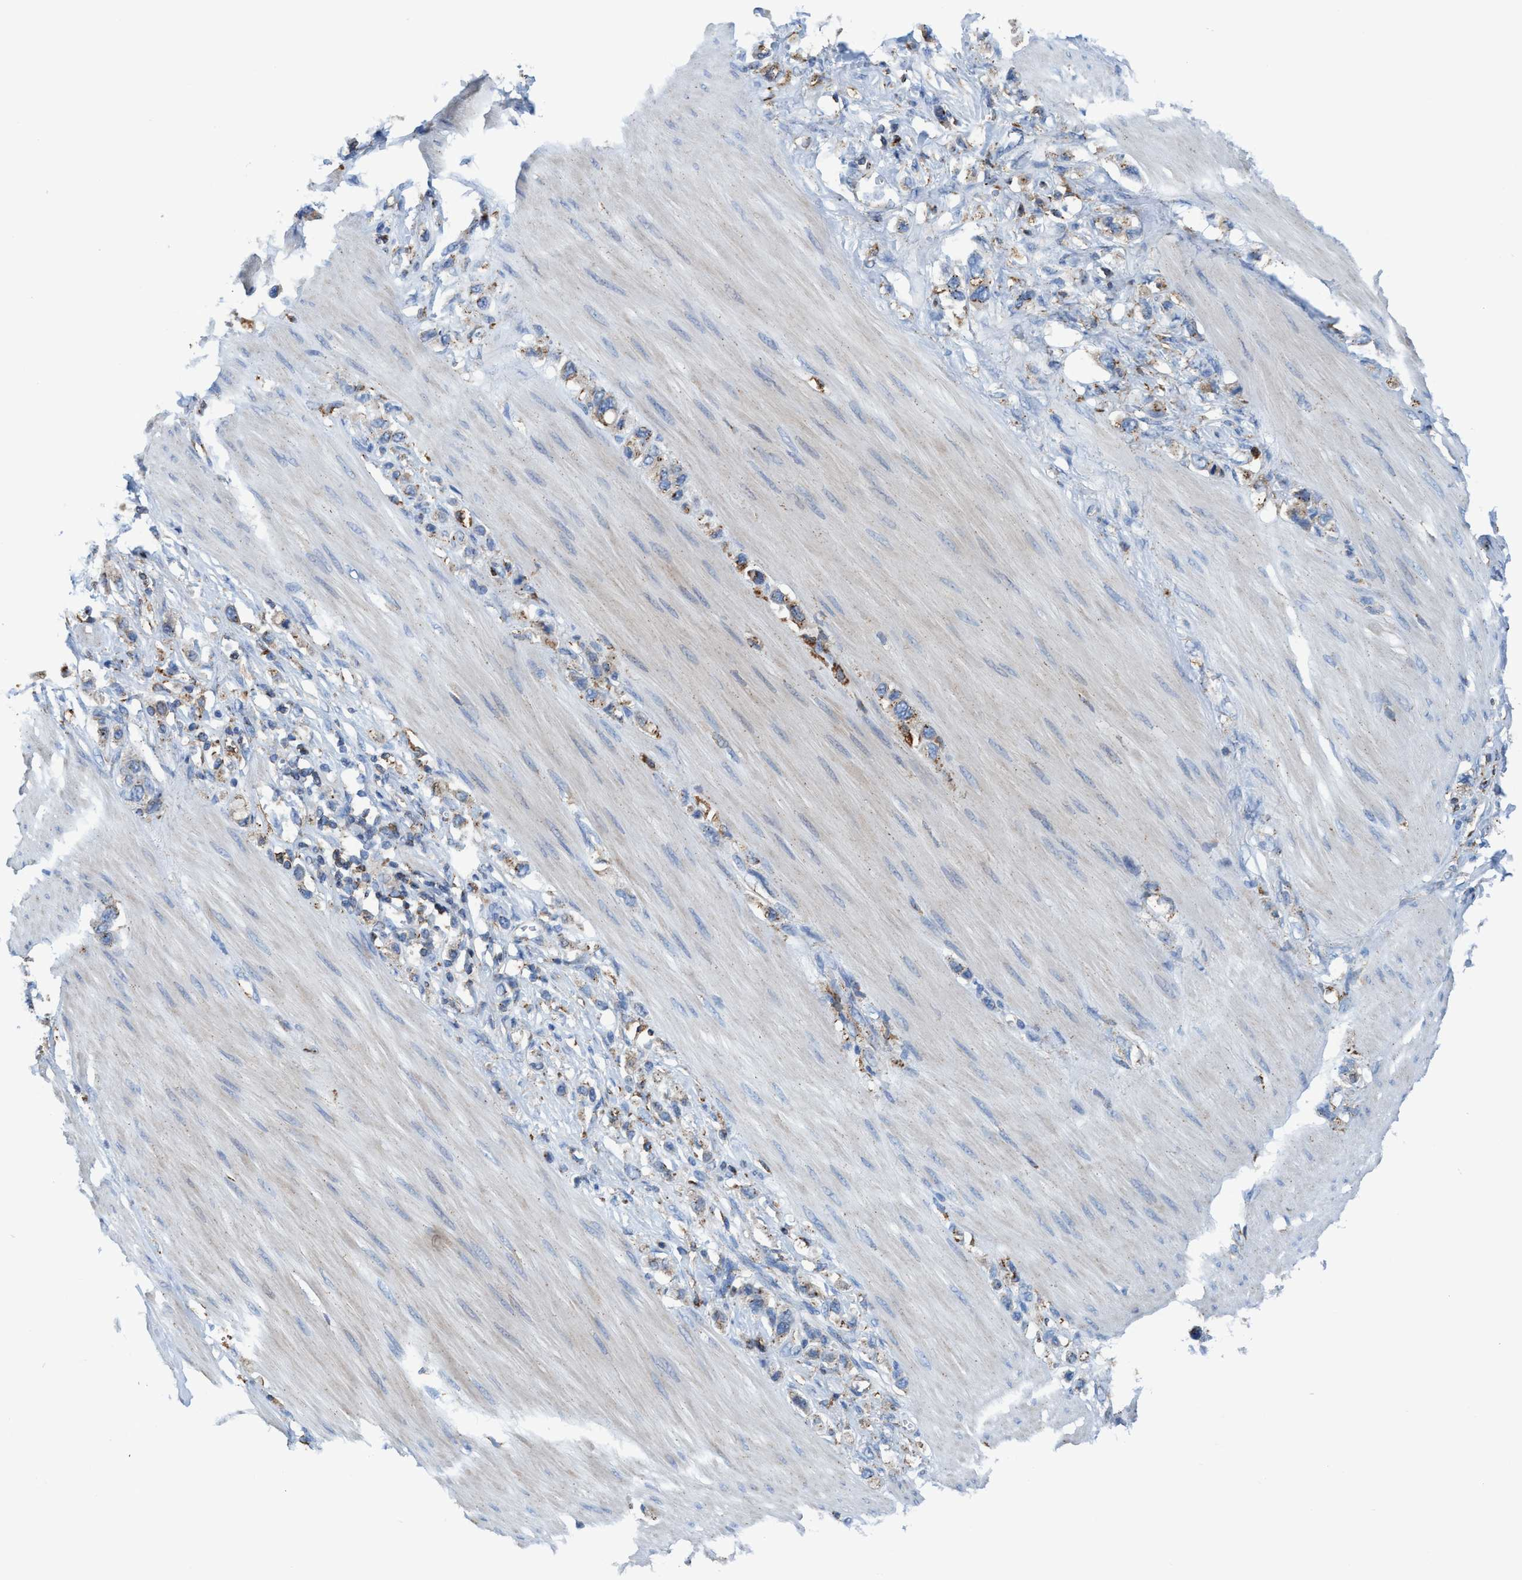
{"staining": {"intensity": "moderate", "quantity": "25%-75%", "location": "cytoplasmic/membranous"}, "tissue": "stomach cancer", "cell_type": "Tumor cells", "image_type": "cancer", "snomed": [{"axis": "morphology", "description": "Adenocarcinoma, NOS"}, {"axis": "topography", "description": "Stomach"}], "caption": "Immunohistochemical staining of human stomach cancer shows medium levels of moderate cytoplasmic/membranous positivity in approximately 25%-75% of tumor cells. (Stains: DAB (3,3'-diaminobenzidine) in brown, nuclei in blue, Microscopy: brightfield microscopy at high magnification).", "gene": "TRIM65", "patient": {"sex": "female", "age": 65}}